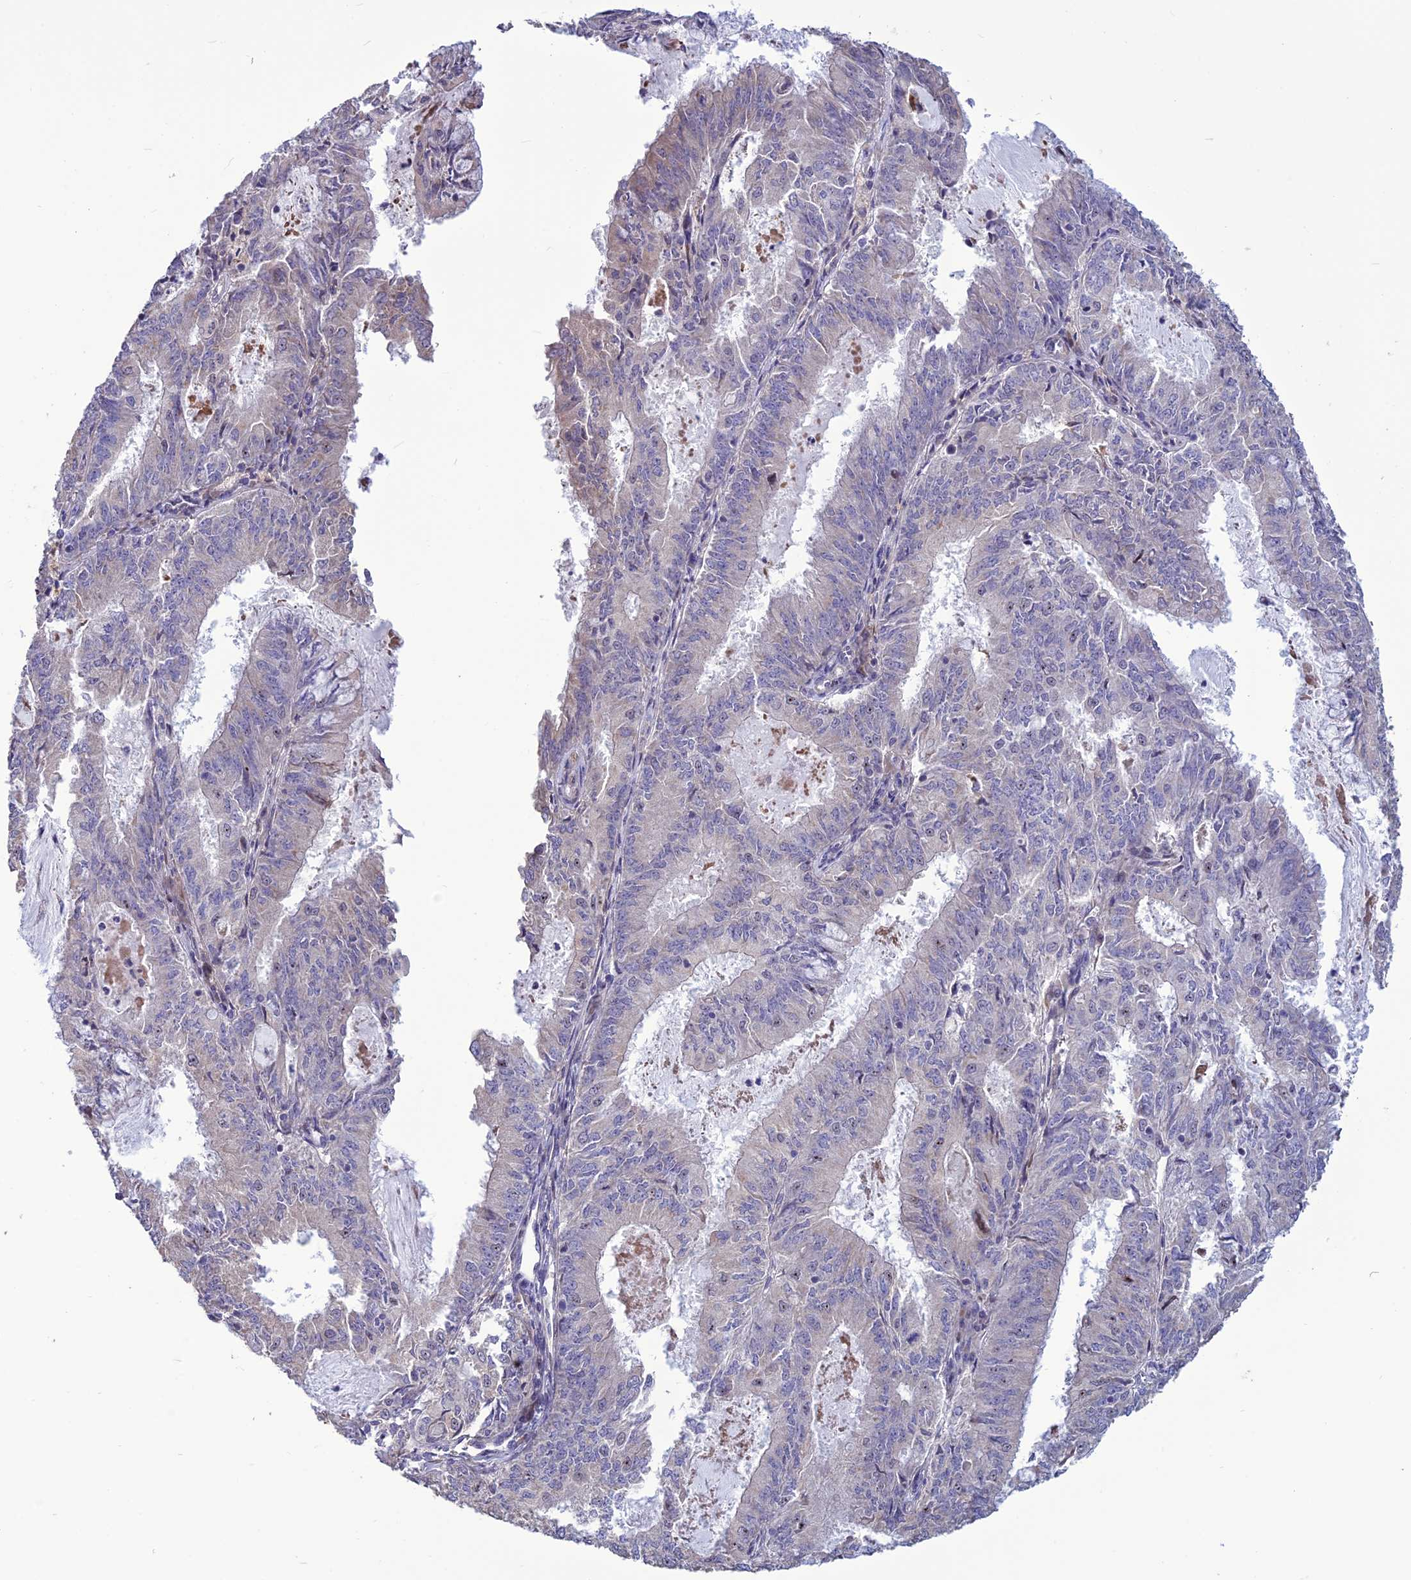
{"staining": {"intensity": "negative", "quantity": "none", "location": "none"}, "tissue": "endometrial cancer", "cell_type": "Tumor cells", "image_type": "cancer", "snomed": [{"axis": "morphology", "description": "Adenocarcinoma, NOS"}, {"axis": "topography", "description": "Endometrium"}], "caption": "An image of human endometrial cancer is negative for staining in tumor cells. The staining is performed using DAB (3,3'-diaminobenzidine) brown chromogen with nuclei counter-stained in using hematoxylin.", "gene": "SPG21", "patient": {"sex": "female", "age": 57}}